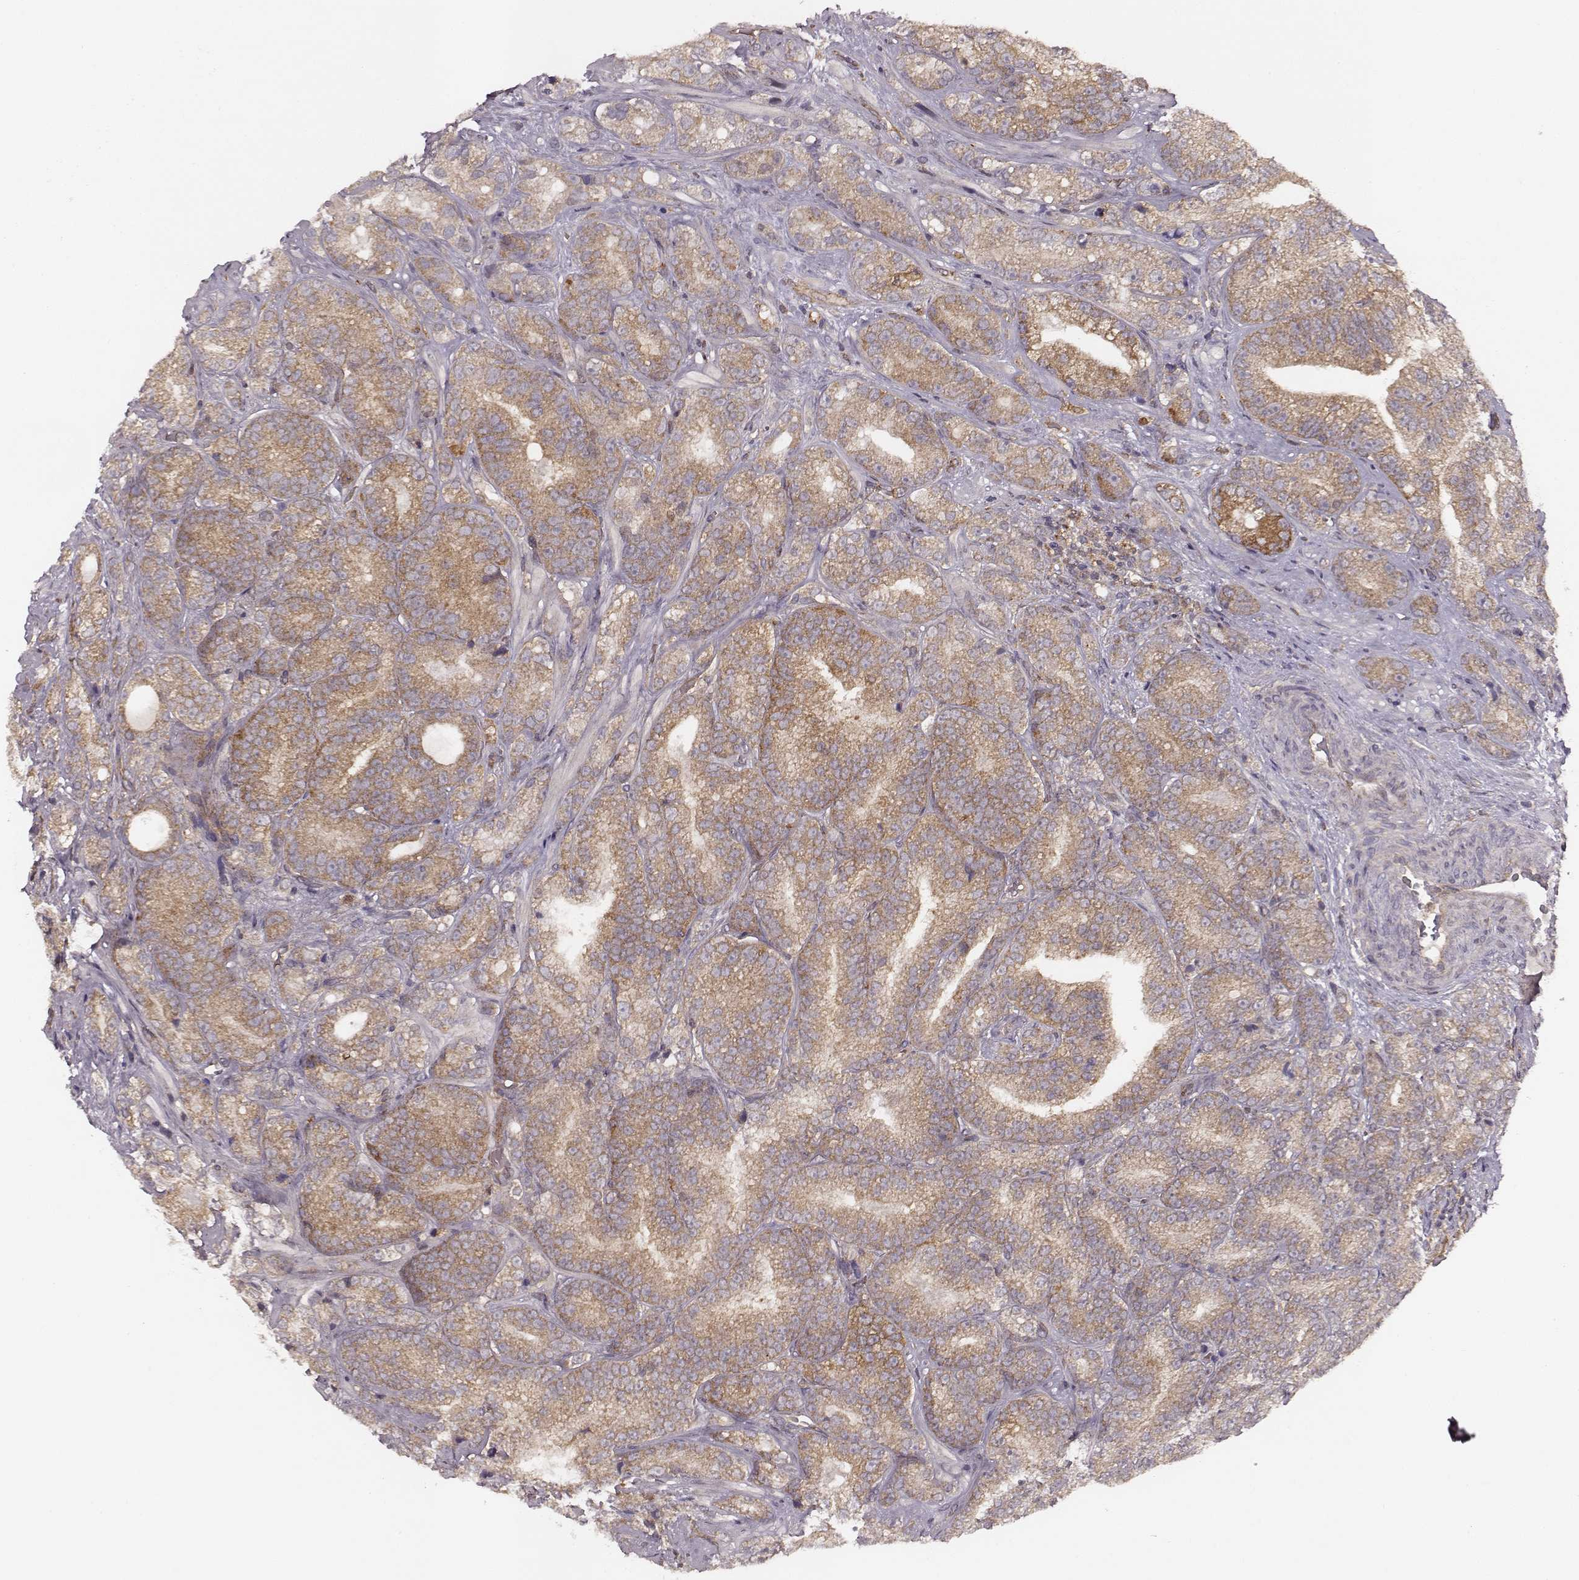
{"staining": {"intensity": "moderate", "quantity": ">75%", "location": "cytoplasmic/membranous"}, "tissue": "prostate cancer", "cell_type": "Tumor cells", "image_type": "cancer", "snomed": [{"axis": "morphology", "description": "Adenocarcinoma, NOS"}, {"axis": "topography", "description": "Prostate"}], "caption": "Moderate cytoplasmic/membranous staining for a protein is present in about >75% of tumor cells of prostate cancer (adenocarcinoma) using immunohistochemistry (IHC).", "gene": "VPS26A", "patient": {"sex": "male", "age": 63}}